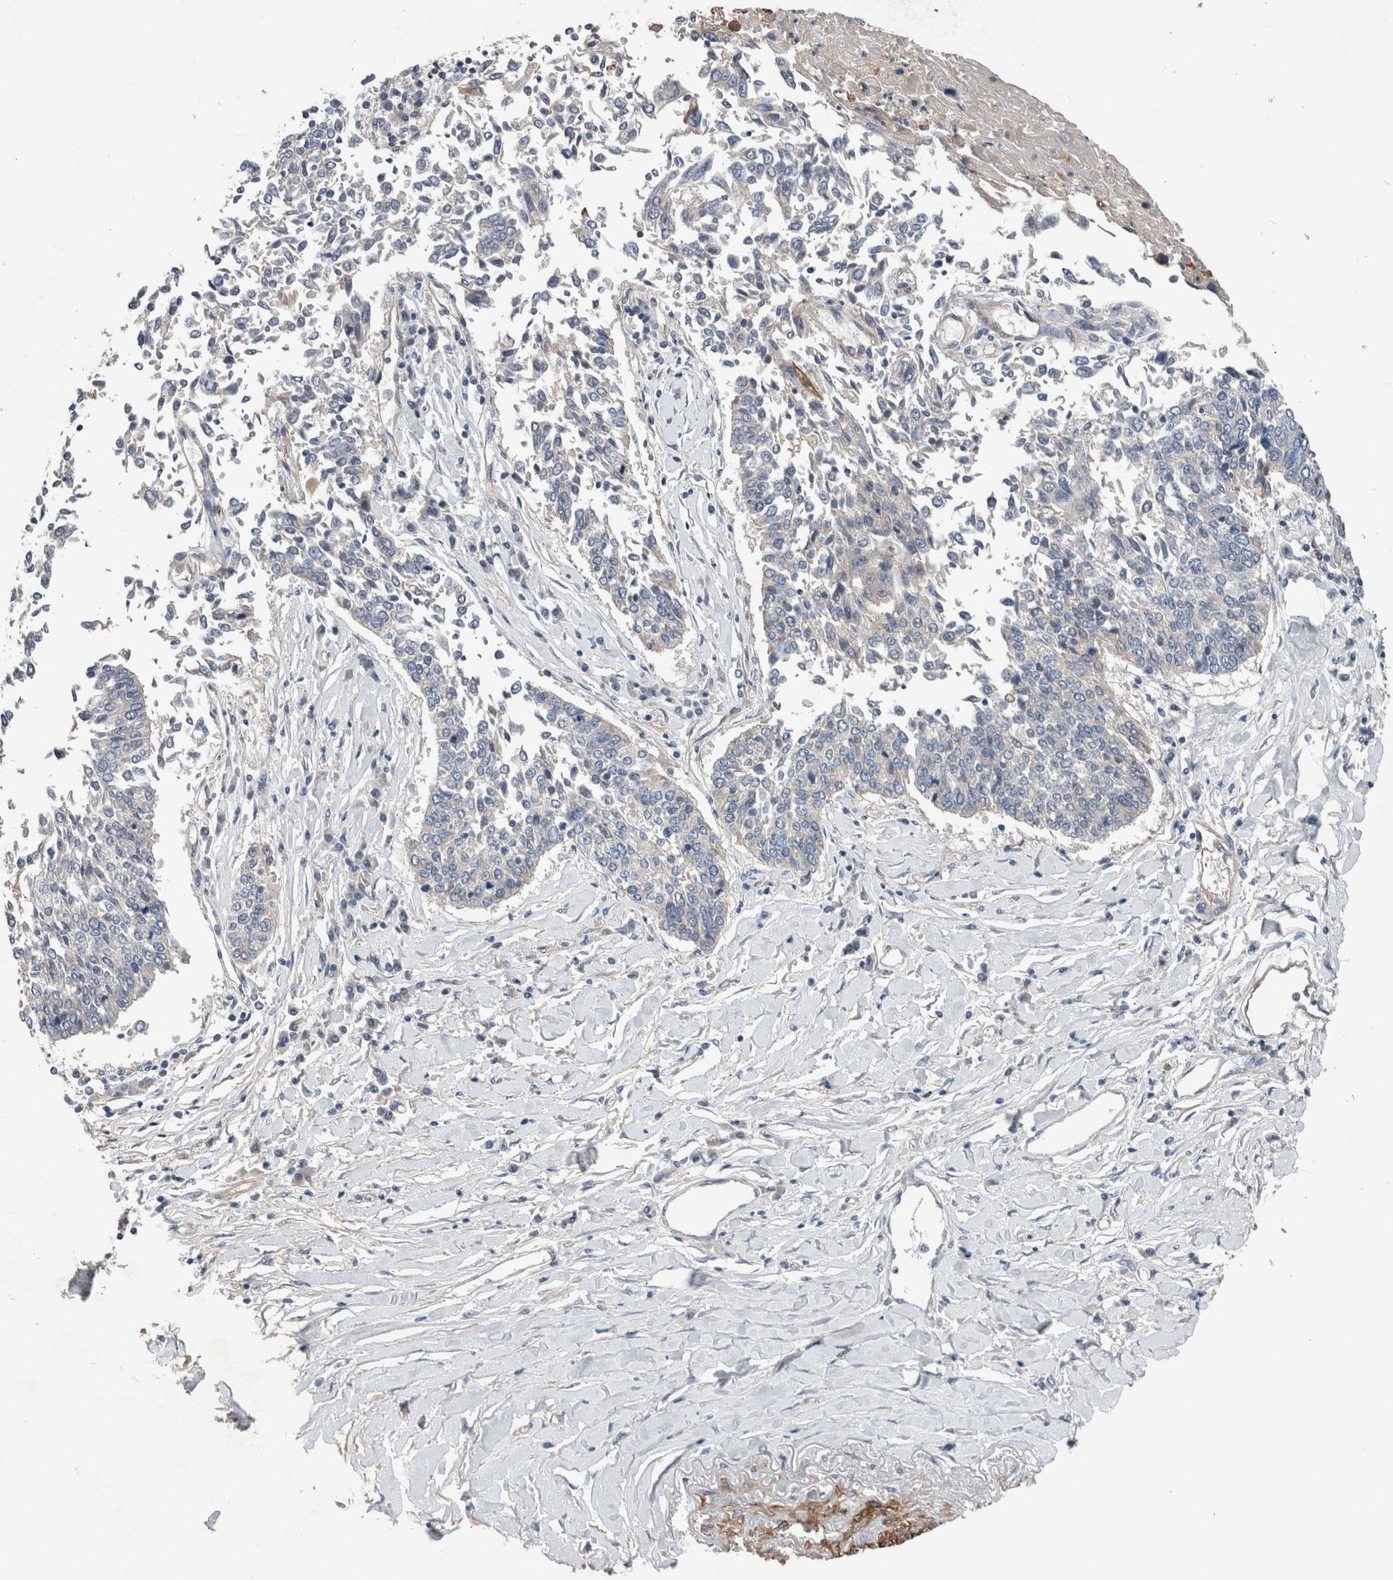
{"staining": {"intensity": "negative", "quantity": "none", "location": "none"}, "tissue": "lung cancer", "cell_type": "Tumor cells", "image_type": "cancer", "snomed": [{"axis": "morphology", "description": "Normal tissue, NOS"}, {"axis": "morphology", "description": "Squamous cell carcinoma, NOS"}, {"axis": "topography", "description": "Cartilage tissue"}, {"axis": "topography", "description": "Bronchus"}, {"axis": "topography", "description": "Lung"}, {"axis": "topography", "description": "Peripheral nerve tissue"}], "caption": "Image shows no significant protein expression in tumor cells of lung cancer (squamous cell carcinoma).", "gene": "BCAM", "patient": {"sex": "female", "age": 49}}